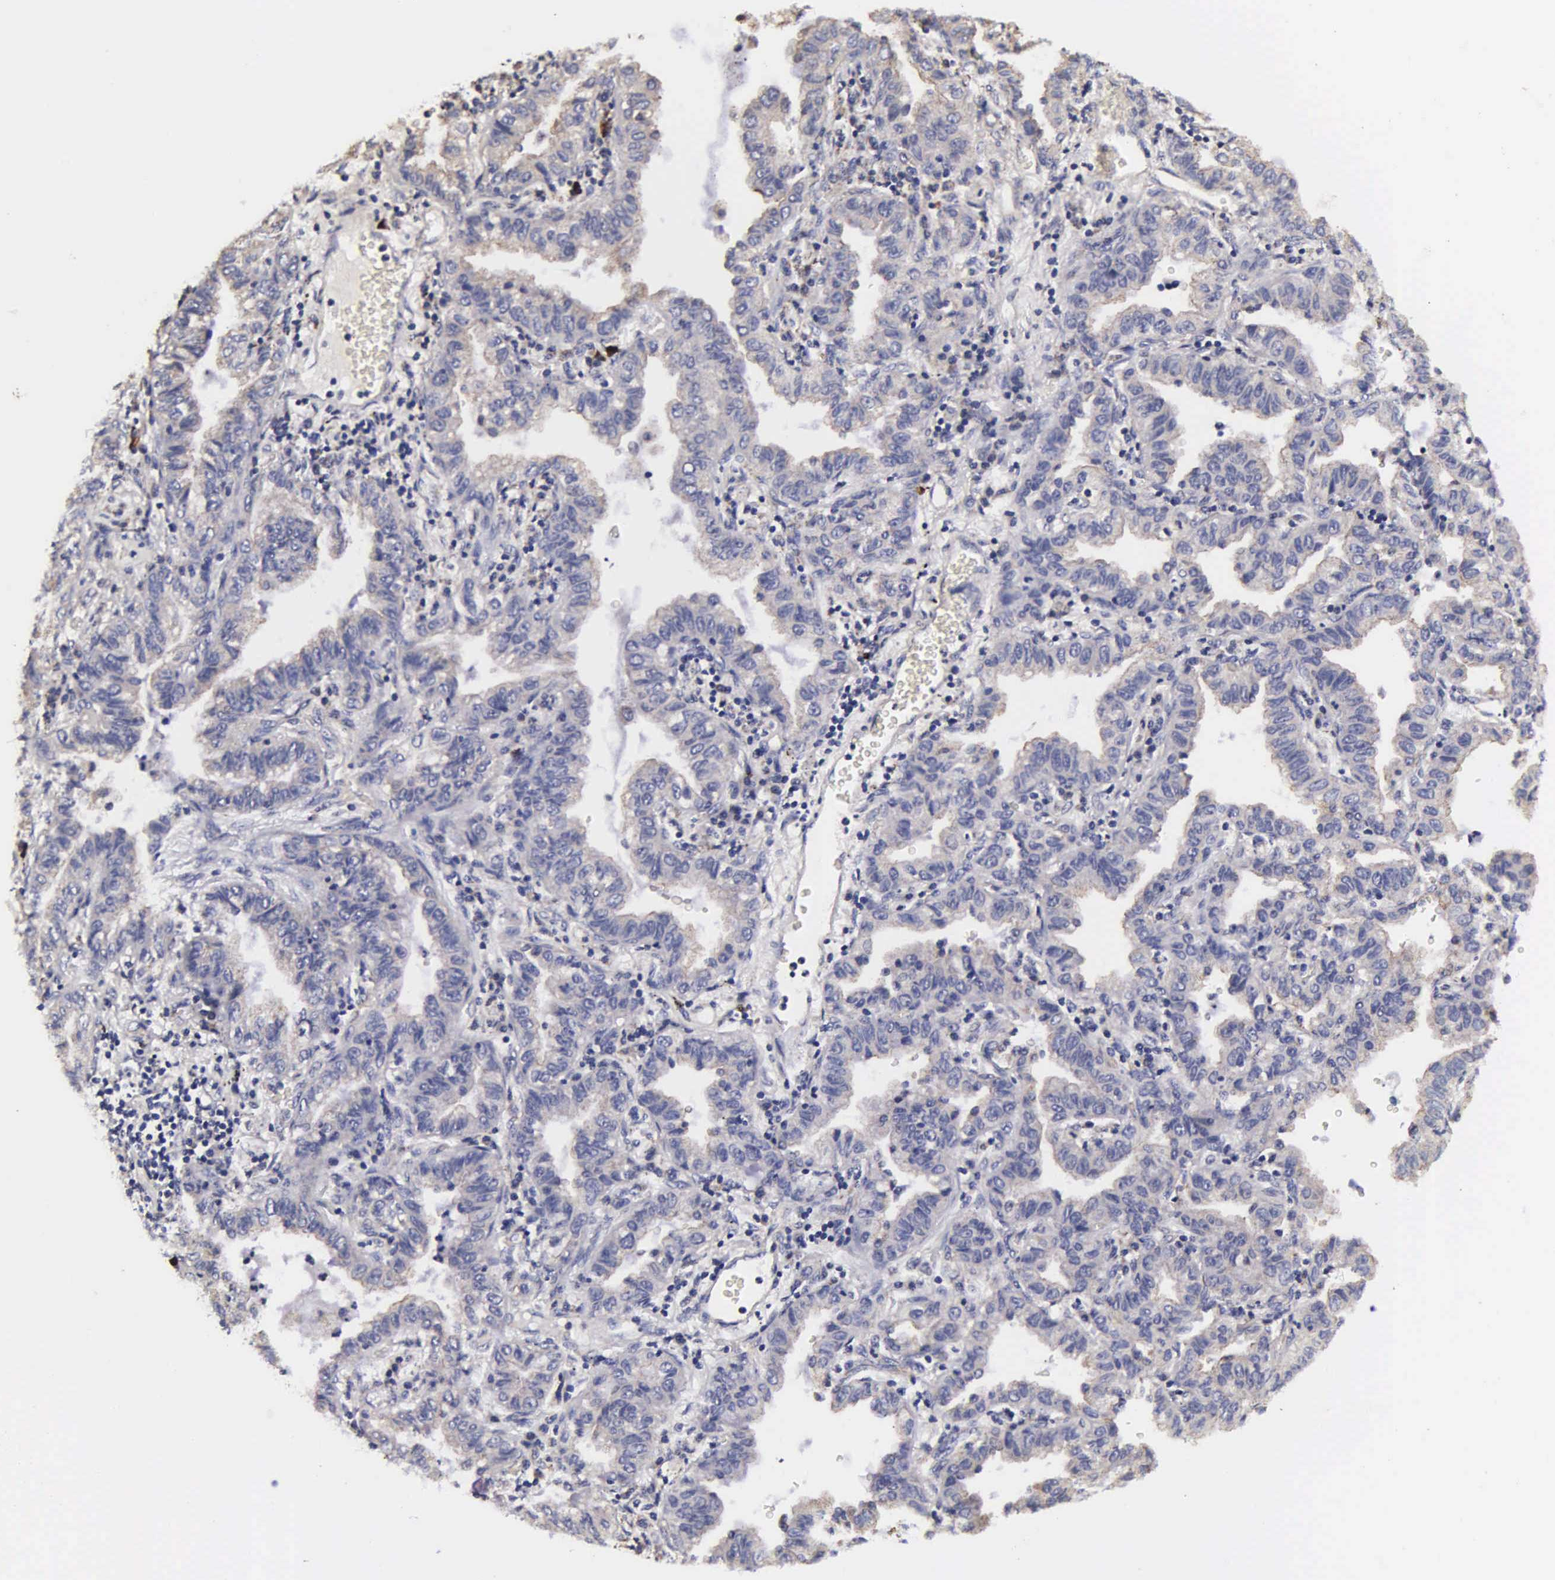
{"staining": {"intensity": "weak", "quantity": "<25%", "location": "cytoplasmic/membranous"}, "tissue": "lung cancer", "cell_type": "Tumor cells", "image_type": "cancer", "snomed": [{"axis": "morphology", "description": "Adenocarcinoma, NOS"}, {"axis": "topography", "description": "Lung"}], "caption": "A high-resolution image shows IHC staining of lung cancer, which shows no significant expression in tumor cells.", "gene": "PSMA3", "patient": {"sex": "female", "age": 50}}